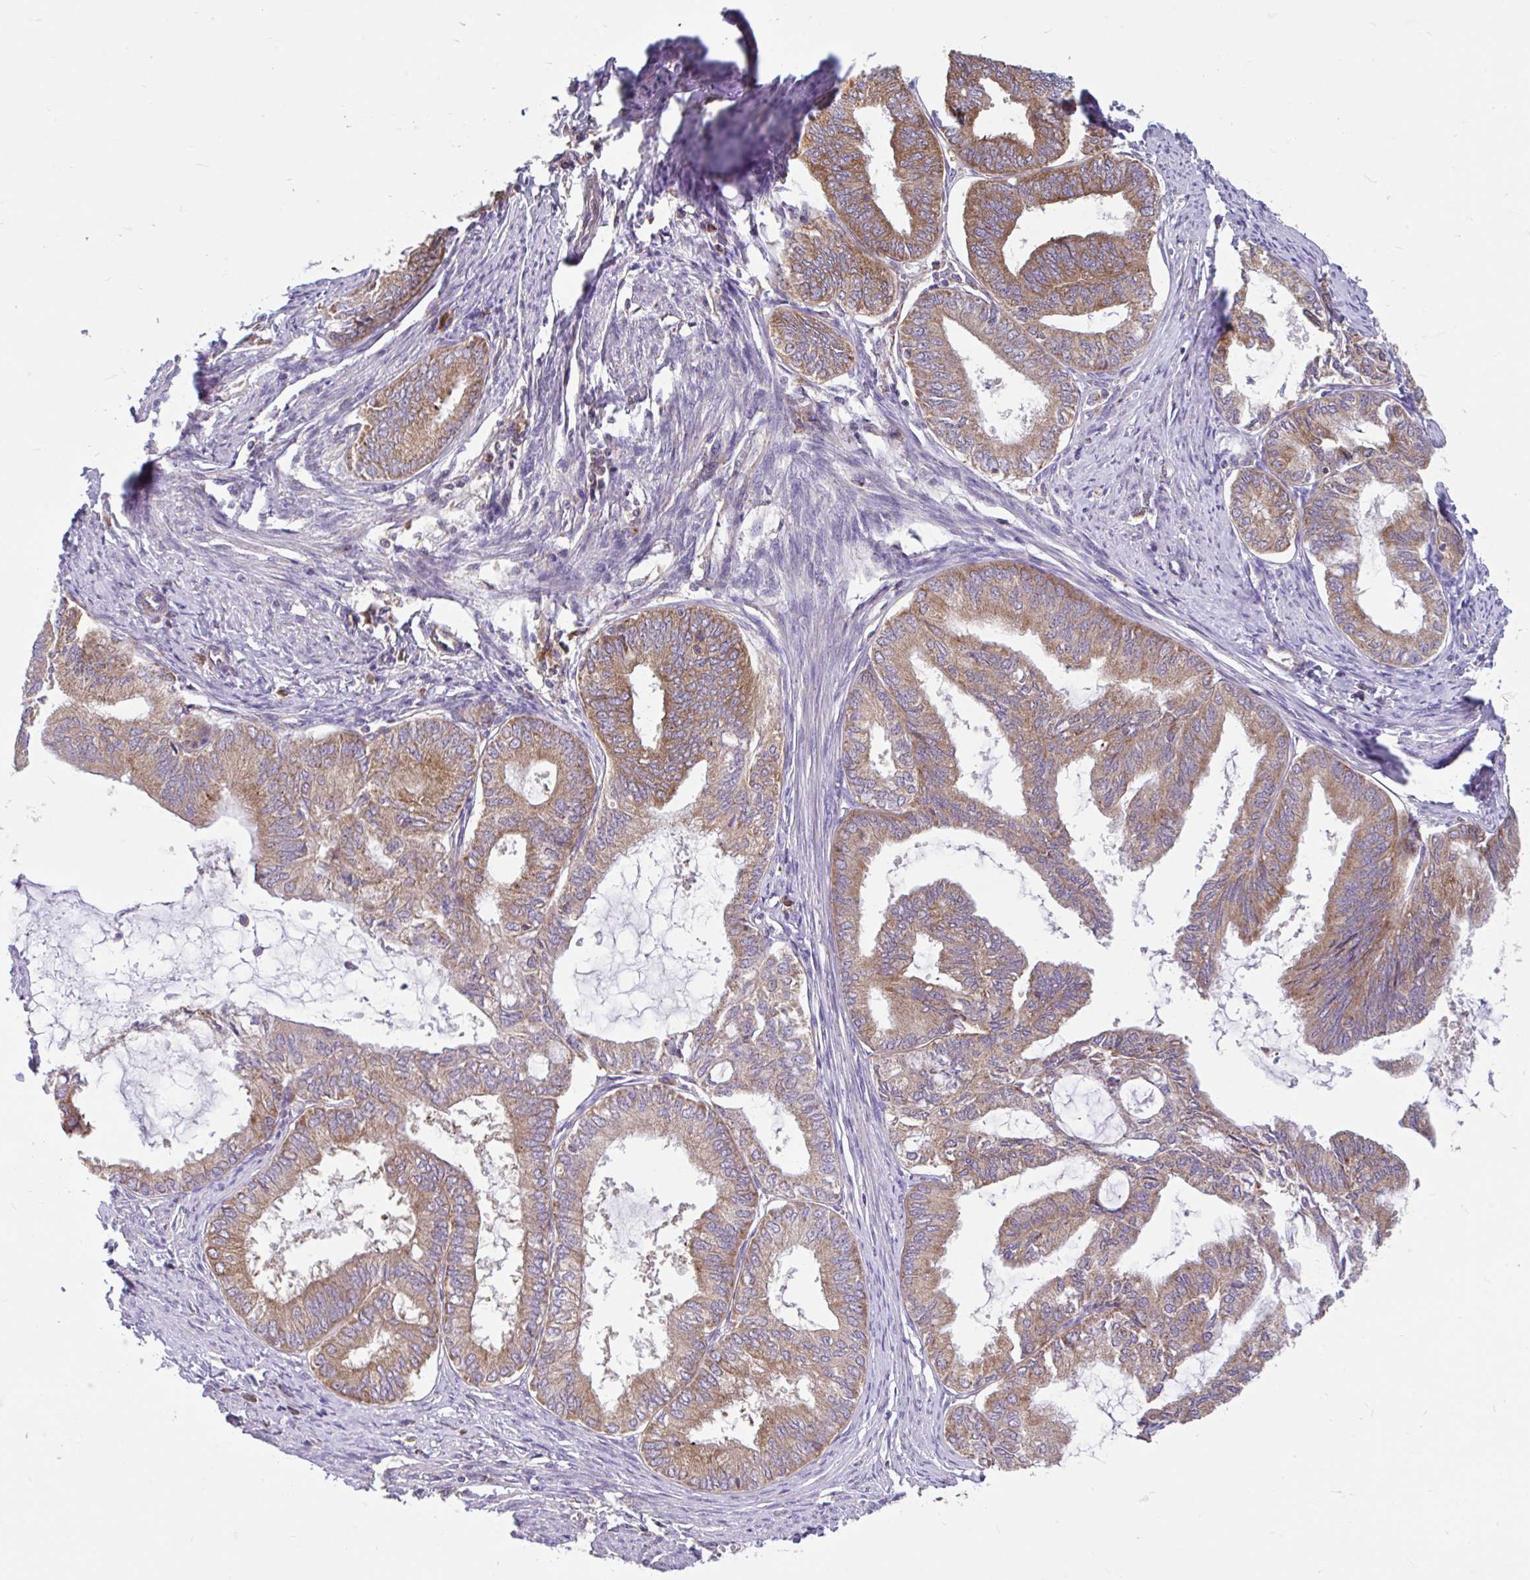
{"staining": {"intensity": "moderate", "quantity": ">75%", "location": "cytoplasmic/membranous"}, "tissue": "endometrial cancer", "cell_type": "Tumor cells", "image_type": "cancer", "snomed": [{"axis": "morphology", "description": "Adenocarcinoma, NOS"}, {"axis": "topography", "description": "Endometrium"}], "caption": "Immunohistochemical staining of adenocarcinoma (endometrial) displays moderate cytoplasmic/membranous protein staining in approximately >75% of tumor cells.", "gene": "RALBP1", "patient": {"sex": "female", "age": 86}}